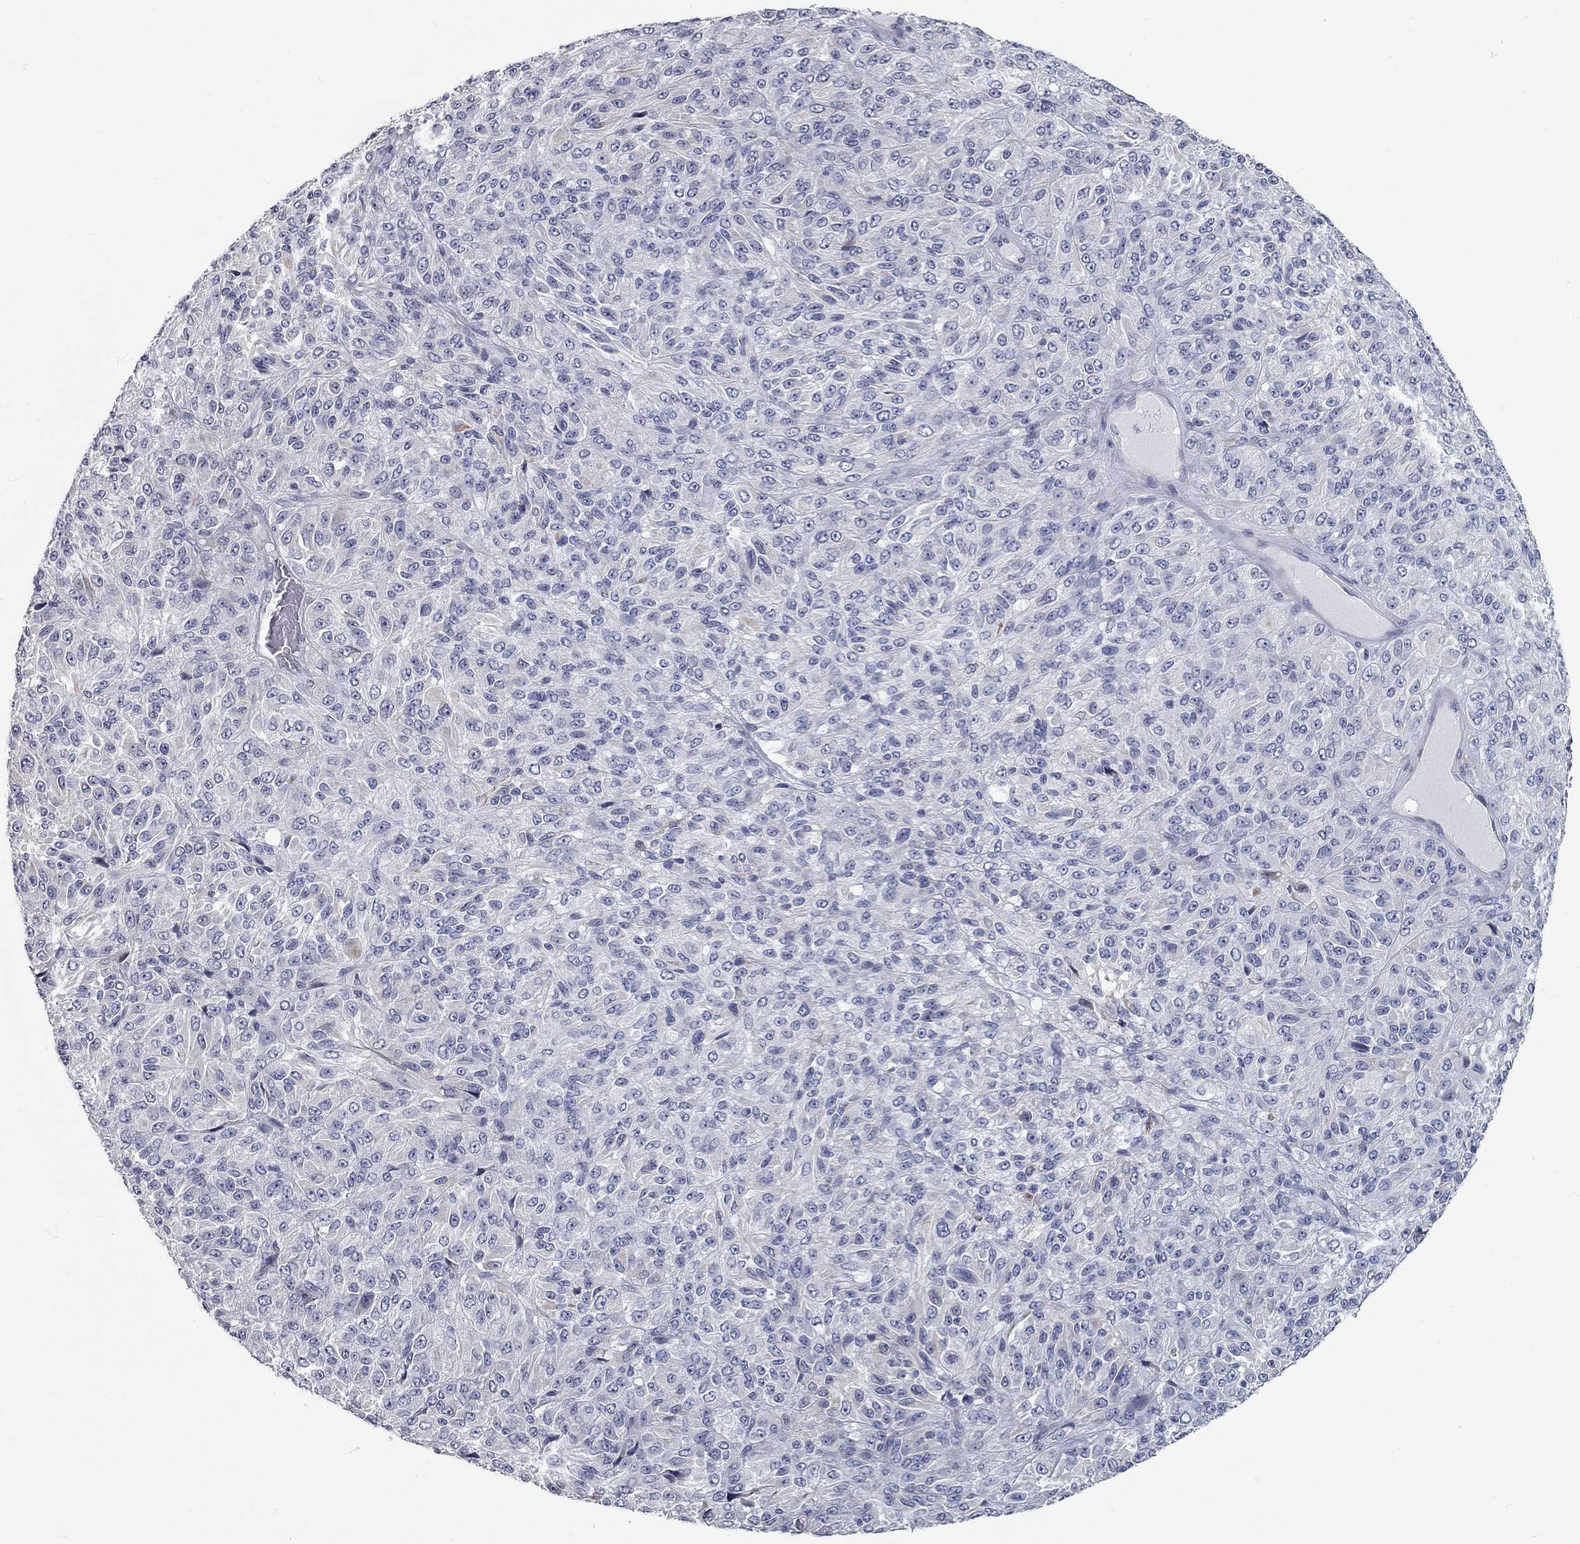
{"staining": {"intensity": "negative", "quantity": "none", "location": "none"}, "tissue": "melanoma", "cell_type": "Tumor cells", "image_type": "cancer", "snomed": [{"axis": "morphology", "description": "Malignant melanoma, Metastatic site"}, {"axis": "topography", "description": "Brain"}], "caption": "Human malignant melanoma (metastatic site) stained for a protein using immunohistochemistry (IHC) exhibits no expression in tumor cells.", "gene": "XAGE2", "patient": {"sex": "female", "age": 56}}